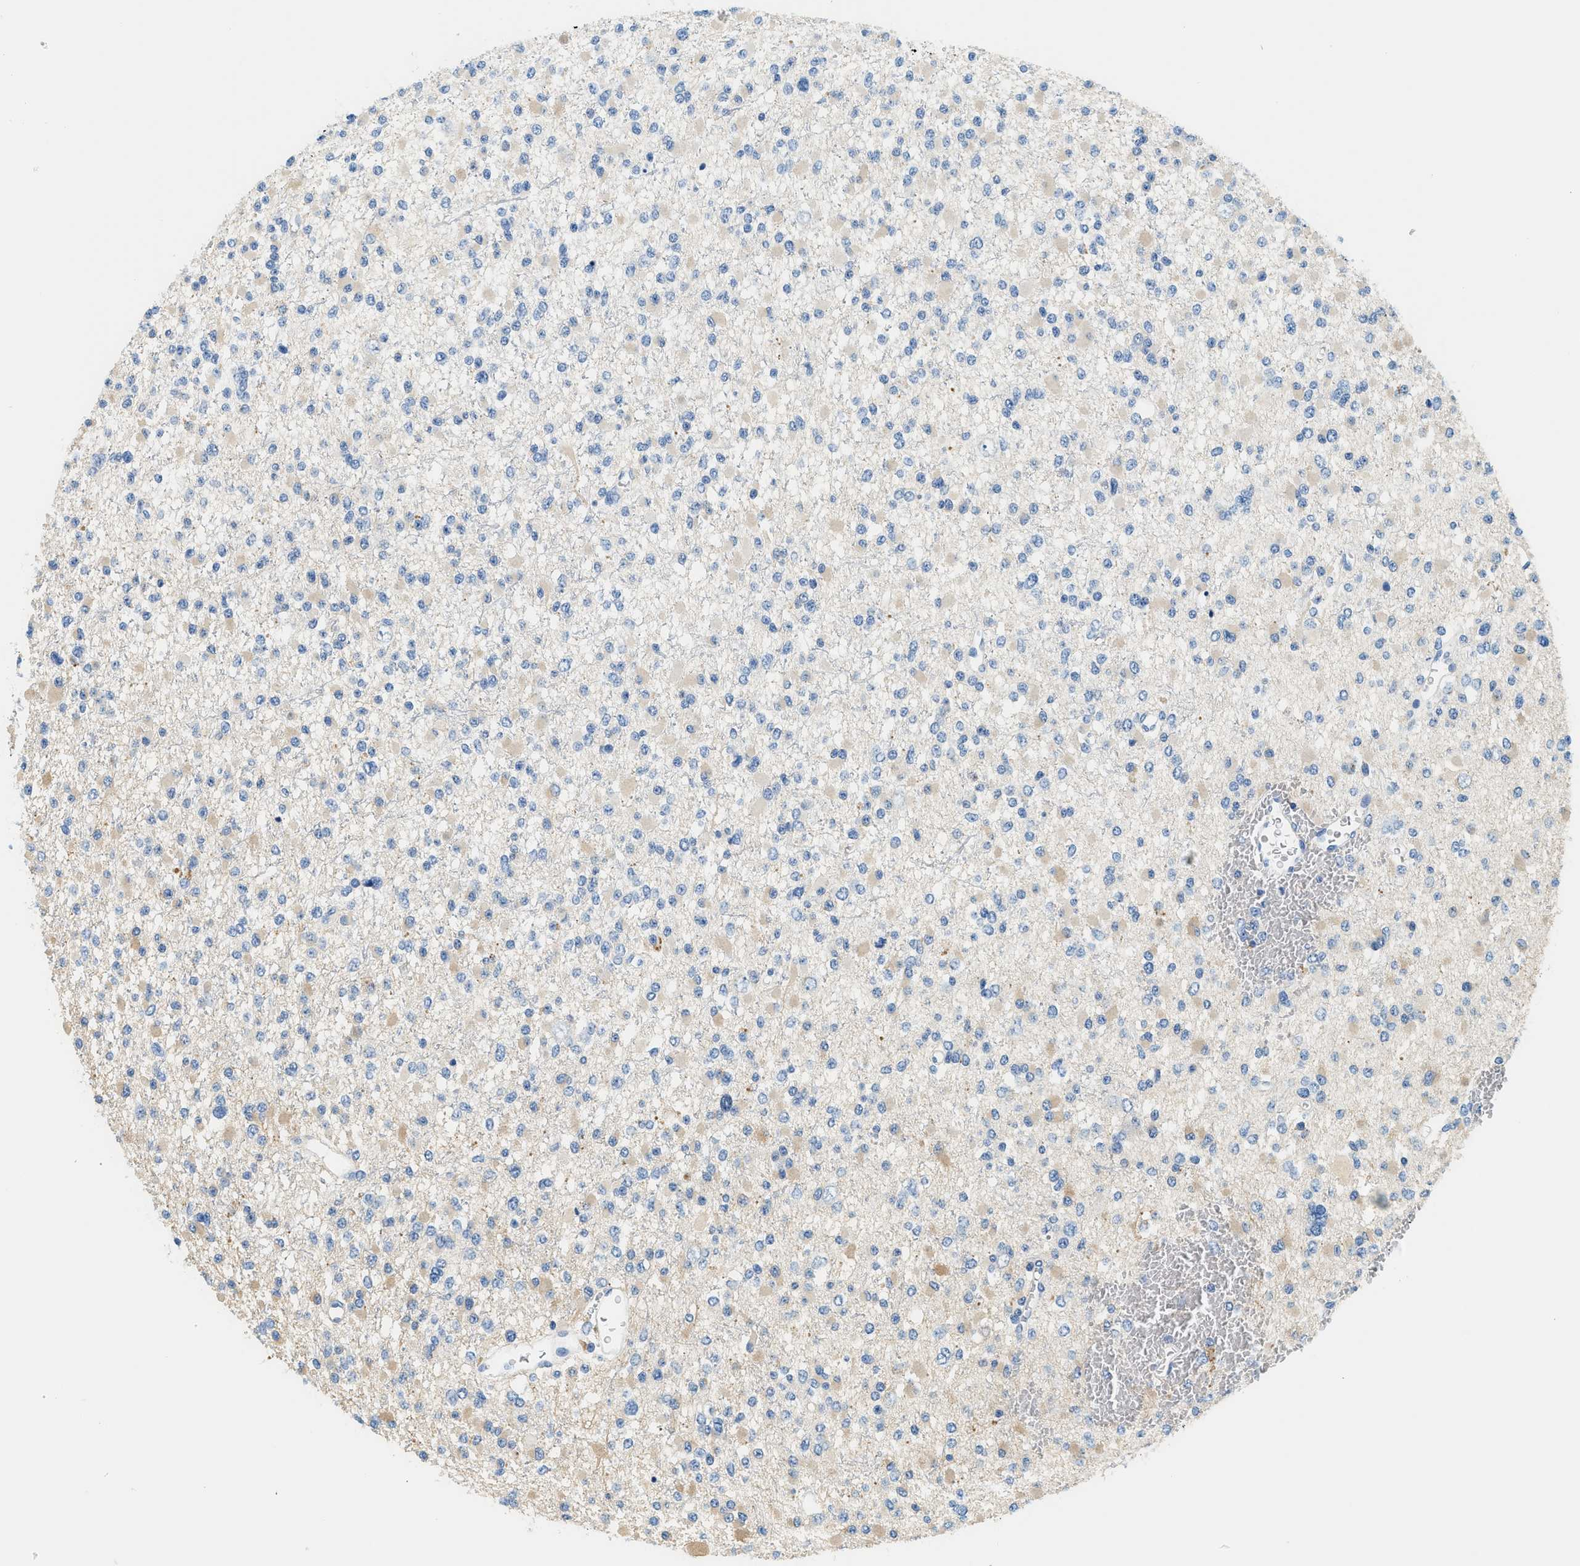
{"staining": {"intensity": "weak", "quantity": "<25%", "location": "cytoplasmic/membranous"}, "tissue": "glioma", "cell_type": "Tumor cells", "image_type": "cancer", "snomed": [{"axis": "morphology", "description": "Glioma, malignant, Low grade"}, {"axis": "topography", "description": "Brain"}], "caption": "Malignant glioma (low-grade) was stained to show a protein in brown. There is no significant staining in tumor cells.", "gene": "SLC35E1", "patient": {"sex": "female", "age": 22}}